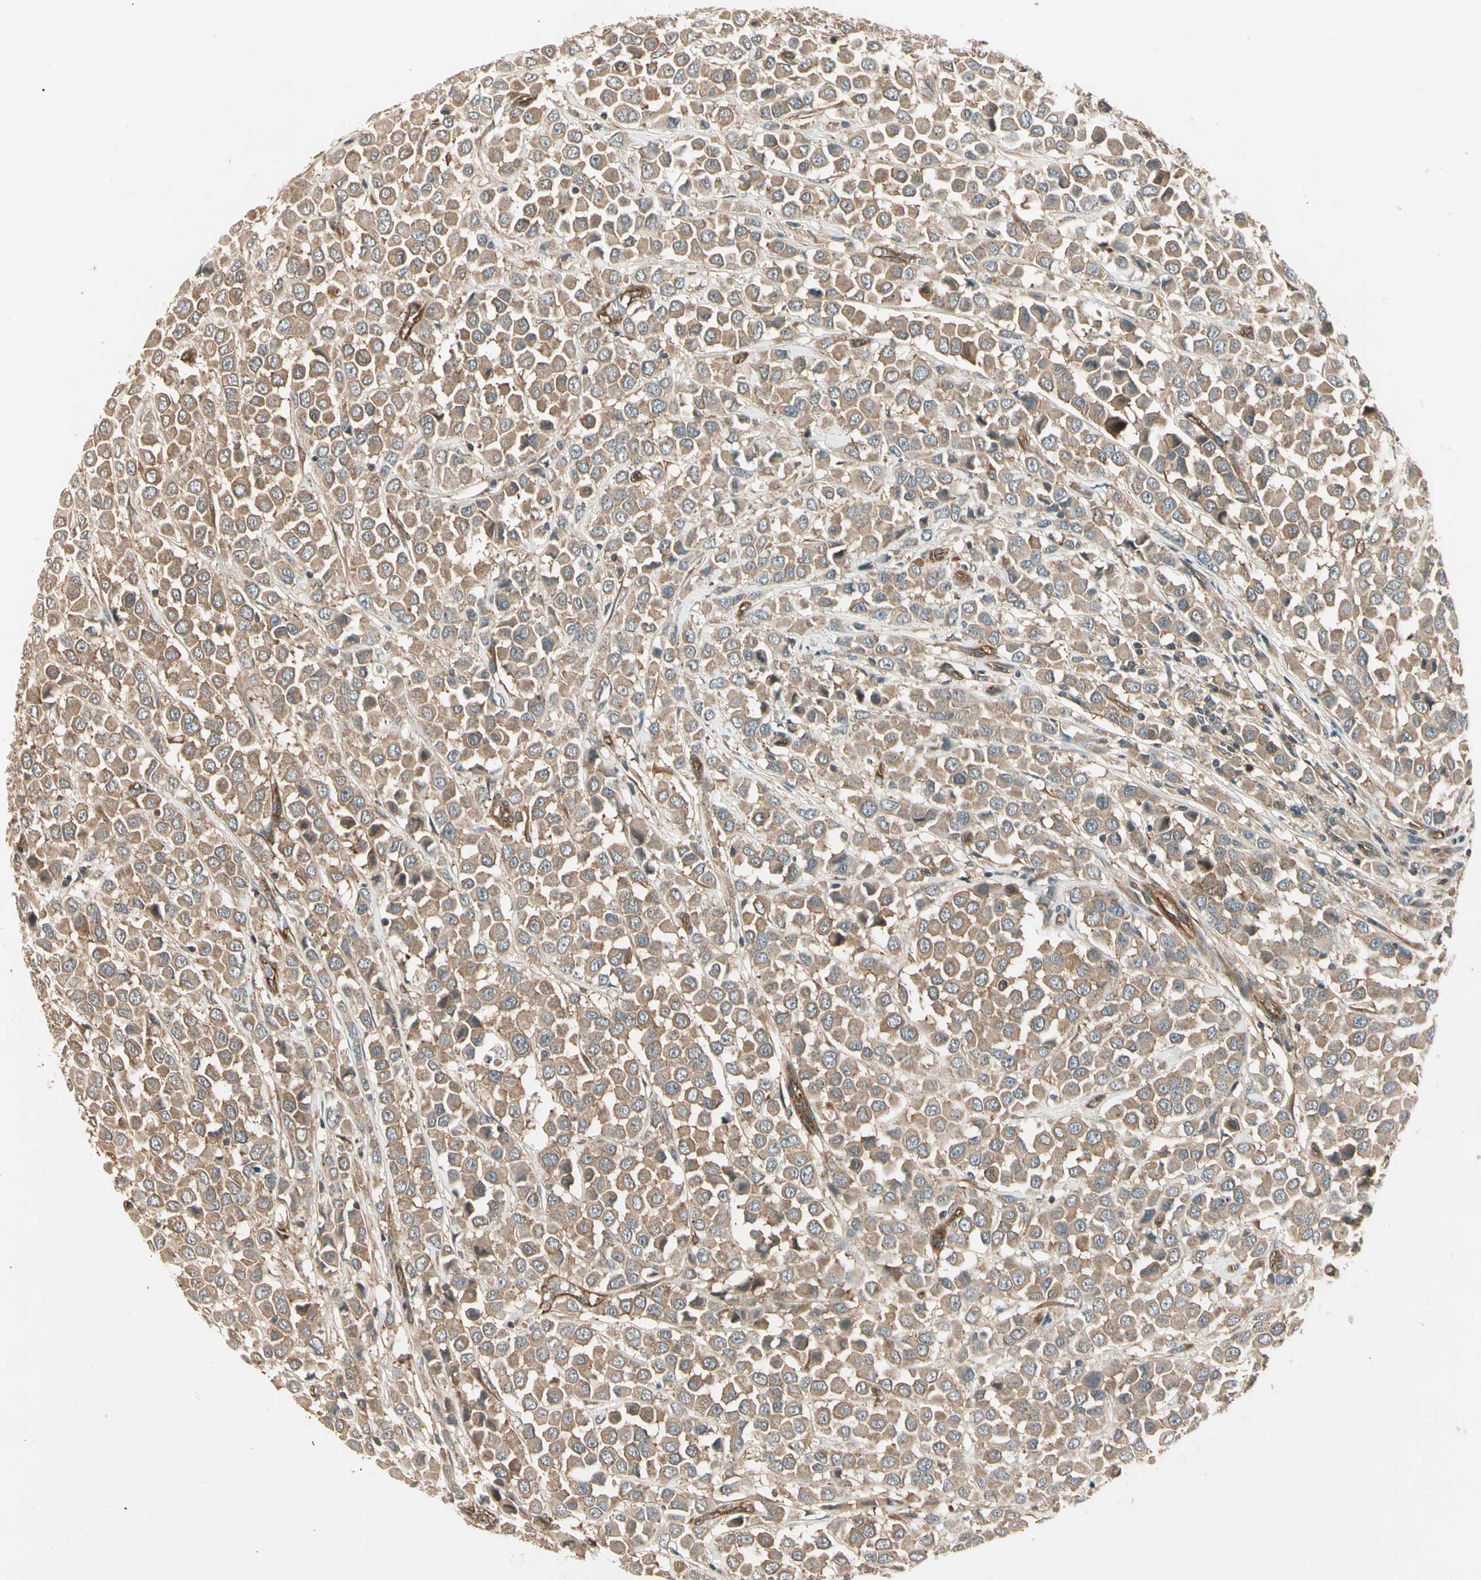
{"staining": {"intensity": "moderate", "quantity": ">75%", "location": "cytoplasmic/membranous"}, "tissue": "breast cancer", "cell_type": "Tumor cells", "image_type": "cancer", "snomed": [{"axis": "morphology", "description": "Duct carcinoma"}, {"axis": "topography", "description": "Breast"}], "caption": "DAB immunohistochemical staining of human invasive ductal carcinoma (breast) displays moderate cytoplasmic/membranous protein positivity in about >75% of tumor cells.", "gene": "ROCK2", "patient": {"sex": "female", "age": 61}}